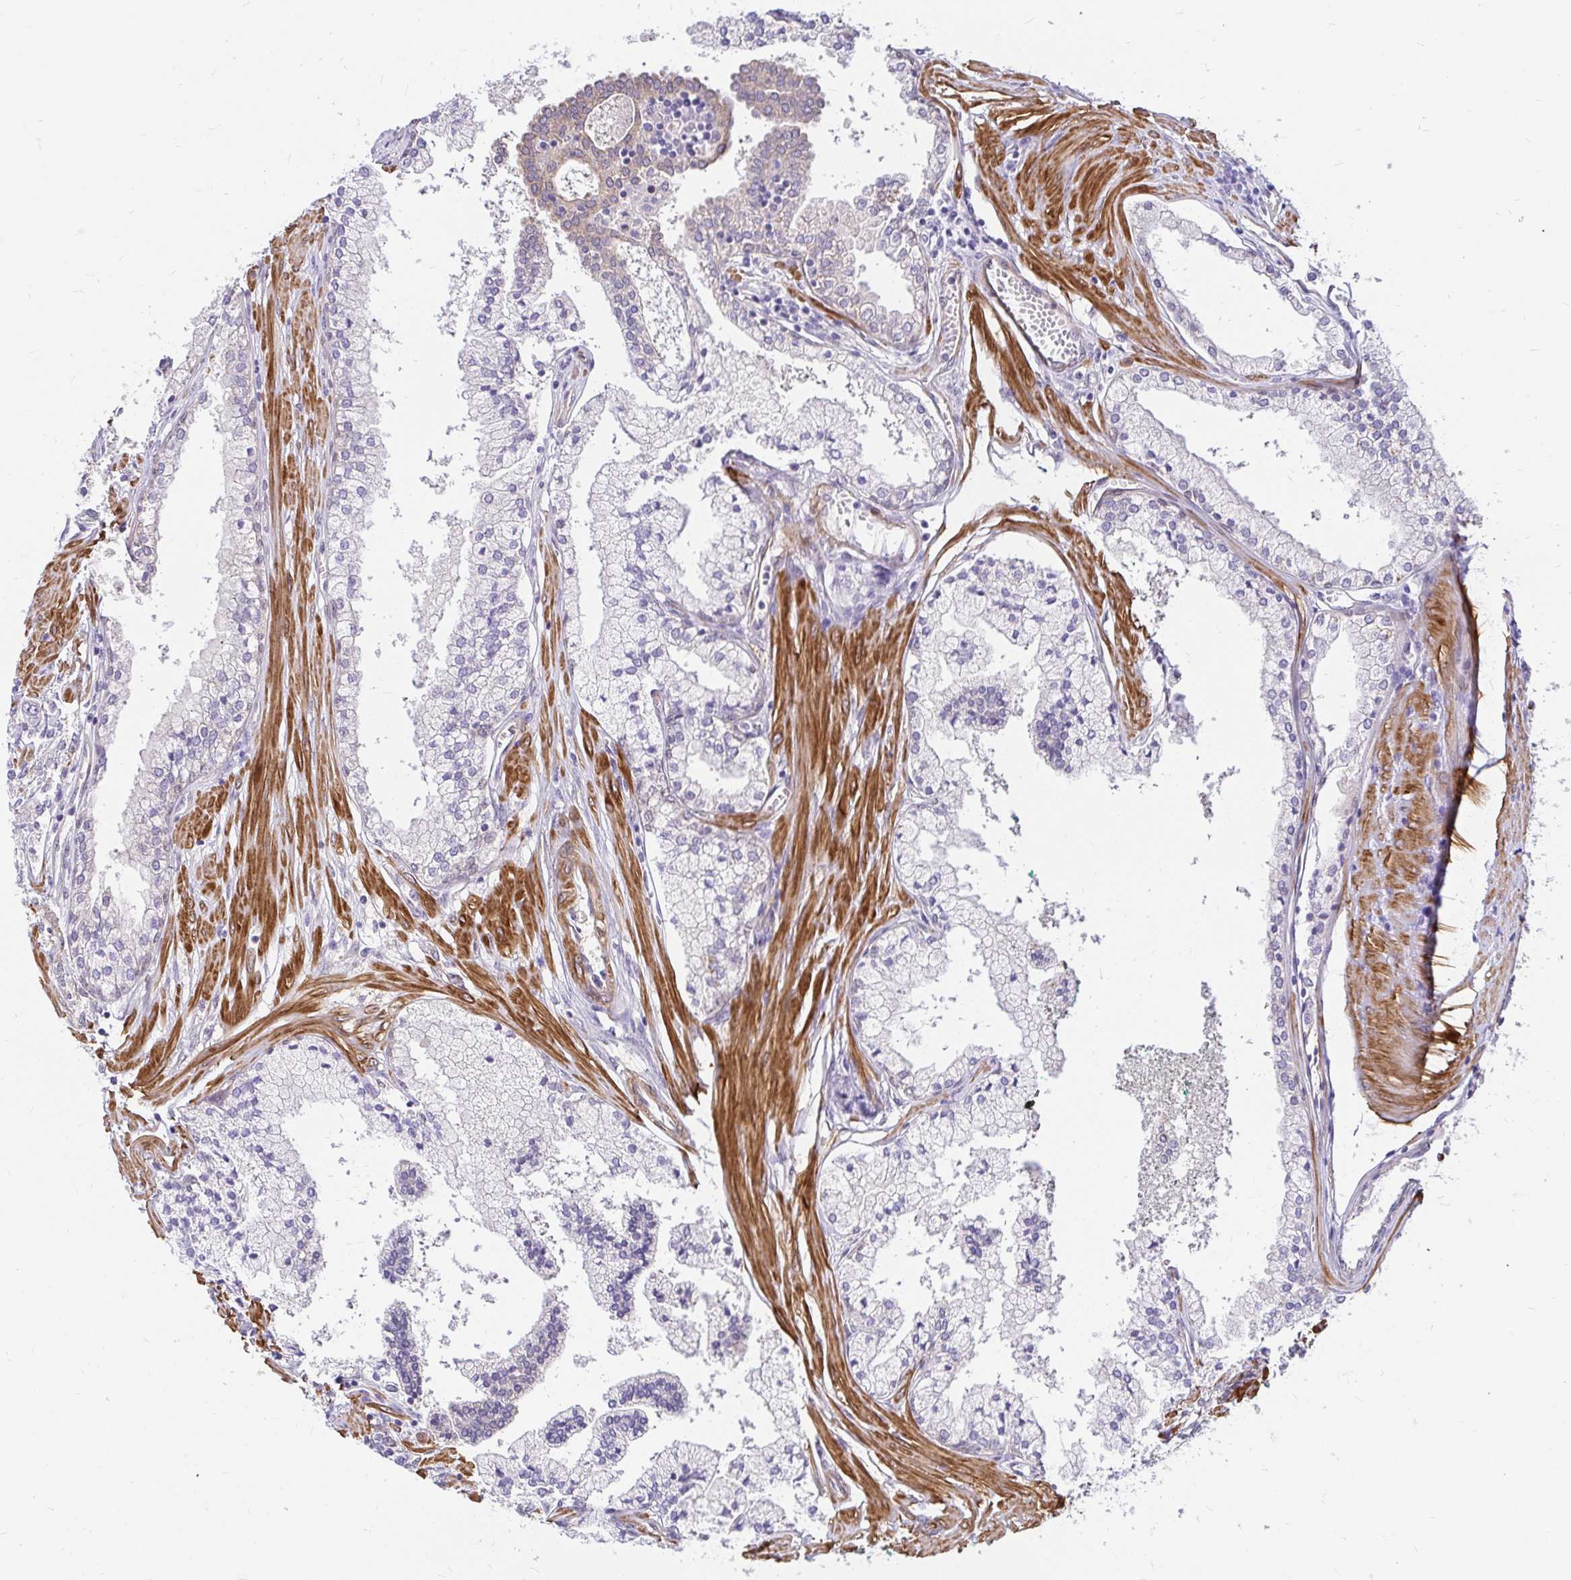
{"staining": {"intensity": "negative", "quantity": "none", "location": "none"}, "tissue": "prostate cancer", "cell_type": "Tumor cells", "image_type": "cancer", "snomed": [{"axis": "morphology", "description": "Adenocarcinoma, High grade"}, {"axis": "topography", "description": "Prostate"}], "caption": "This is a micrograph of IHC staining of prostate cancer, which shows no staining in tumor cells.", "gene": "YAP1", "patient": {"sex": "male", "age": 66}}